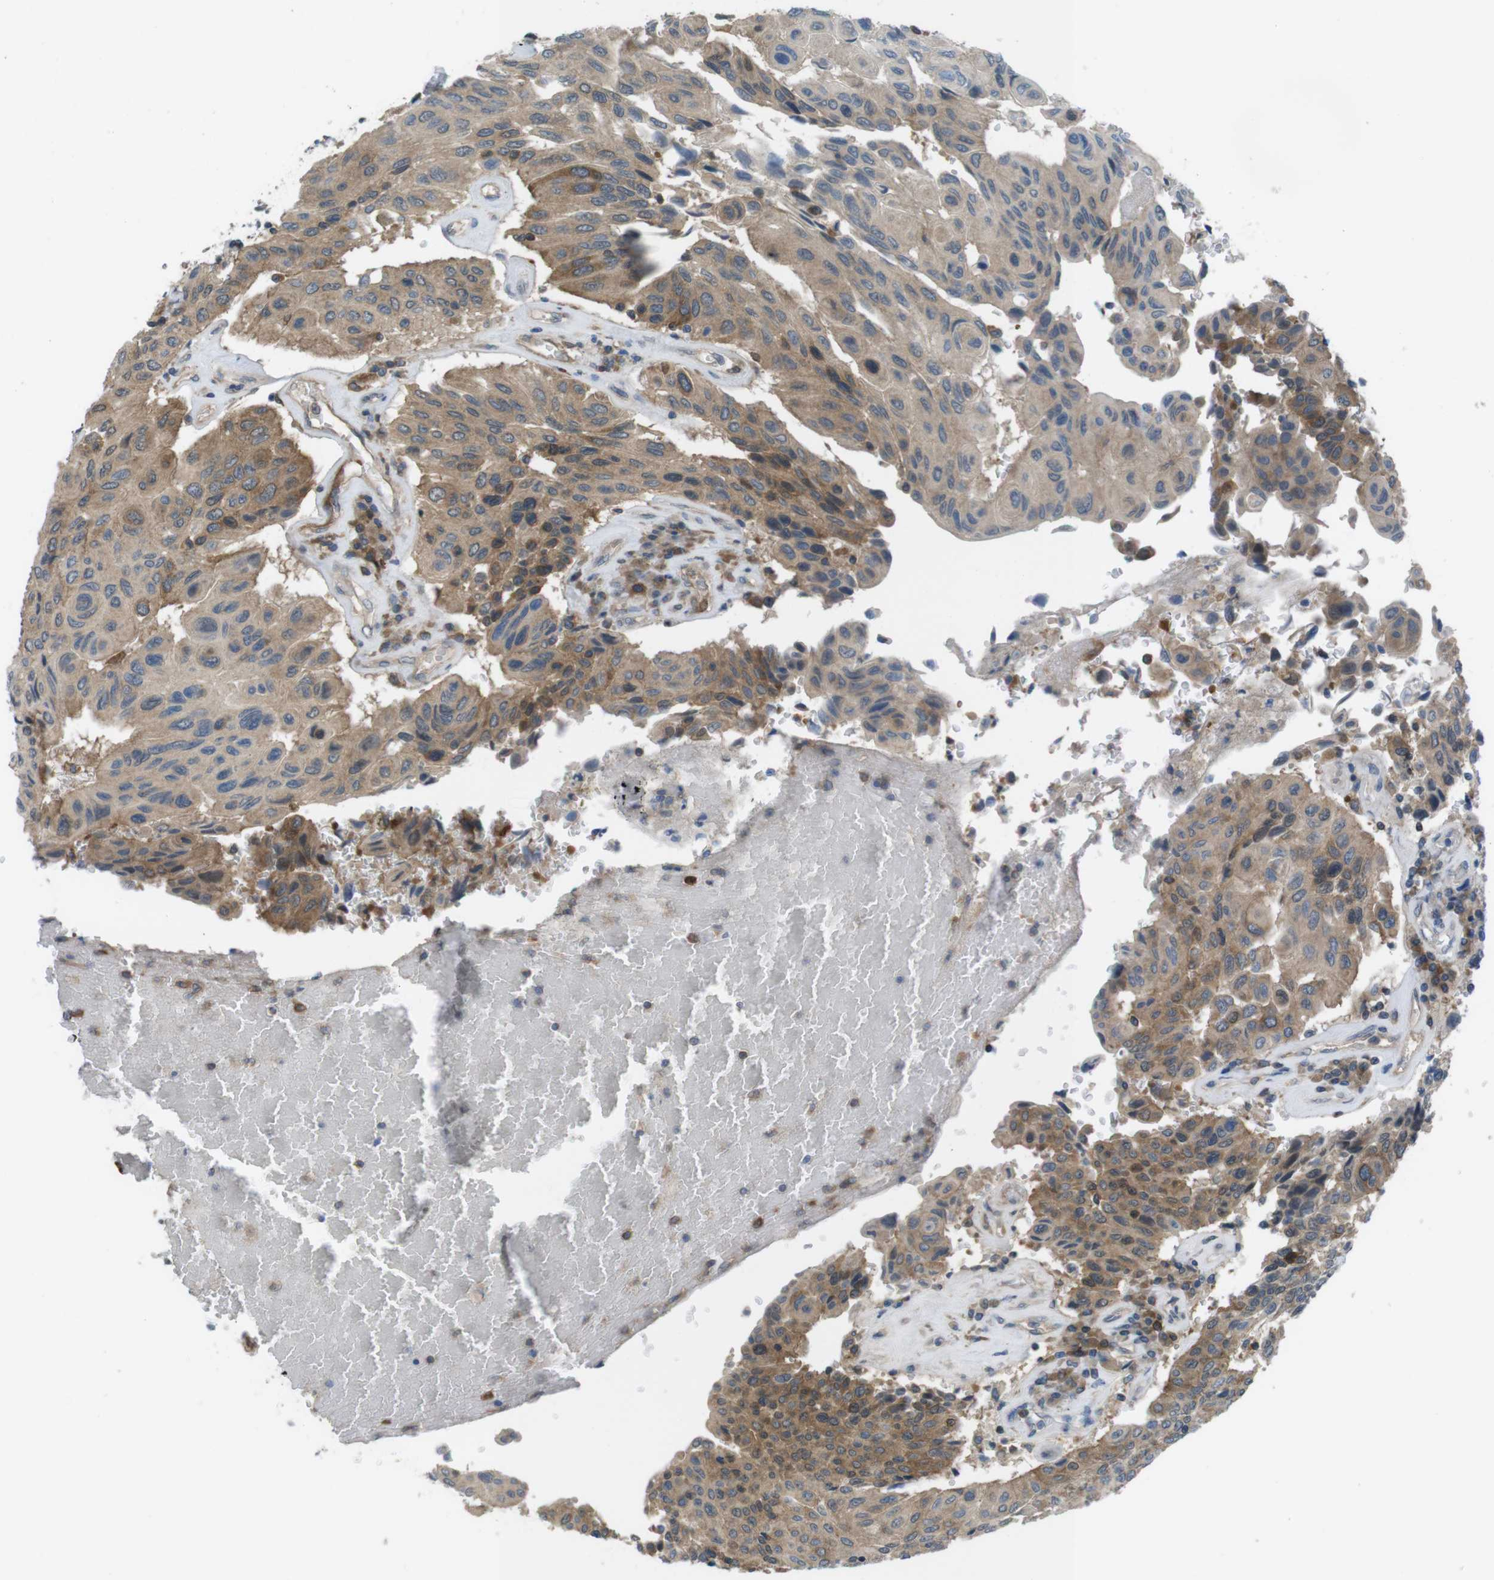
{"staining": {"intensity": "moderate", "quantity": "25%-75%", "location": "cytoplasmic/membranous"}, "tissue": "urothelial cancer", "cell_type": "Tumor cells", "image_type": "cancer", "snomed": [{"axis": "morphology", "description": "Urothelial carcinoma, High grade"}, {"axis": "topography", "description": "Urinary bladder"}], "caption": "There is medium levels of moderate cytoplasmic/membranous positivity in tumor cells of urothelial carcinoma (high-grade), as demonstrated by immunohistochemical staining (brown color).", "gene": "MTHFD1", "patient": {"sex": "male", "age": 66}}